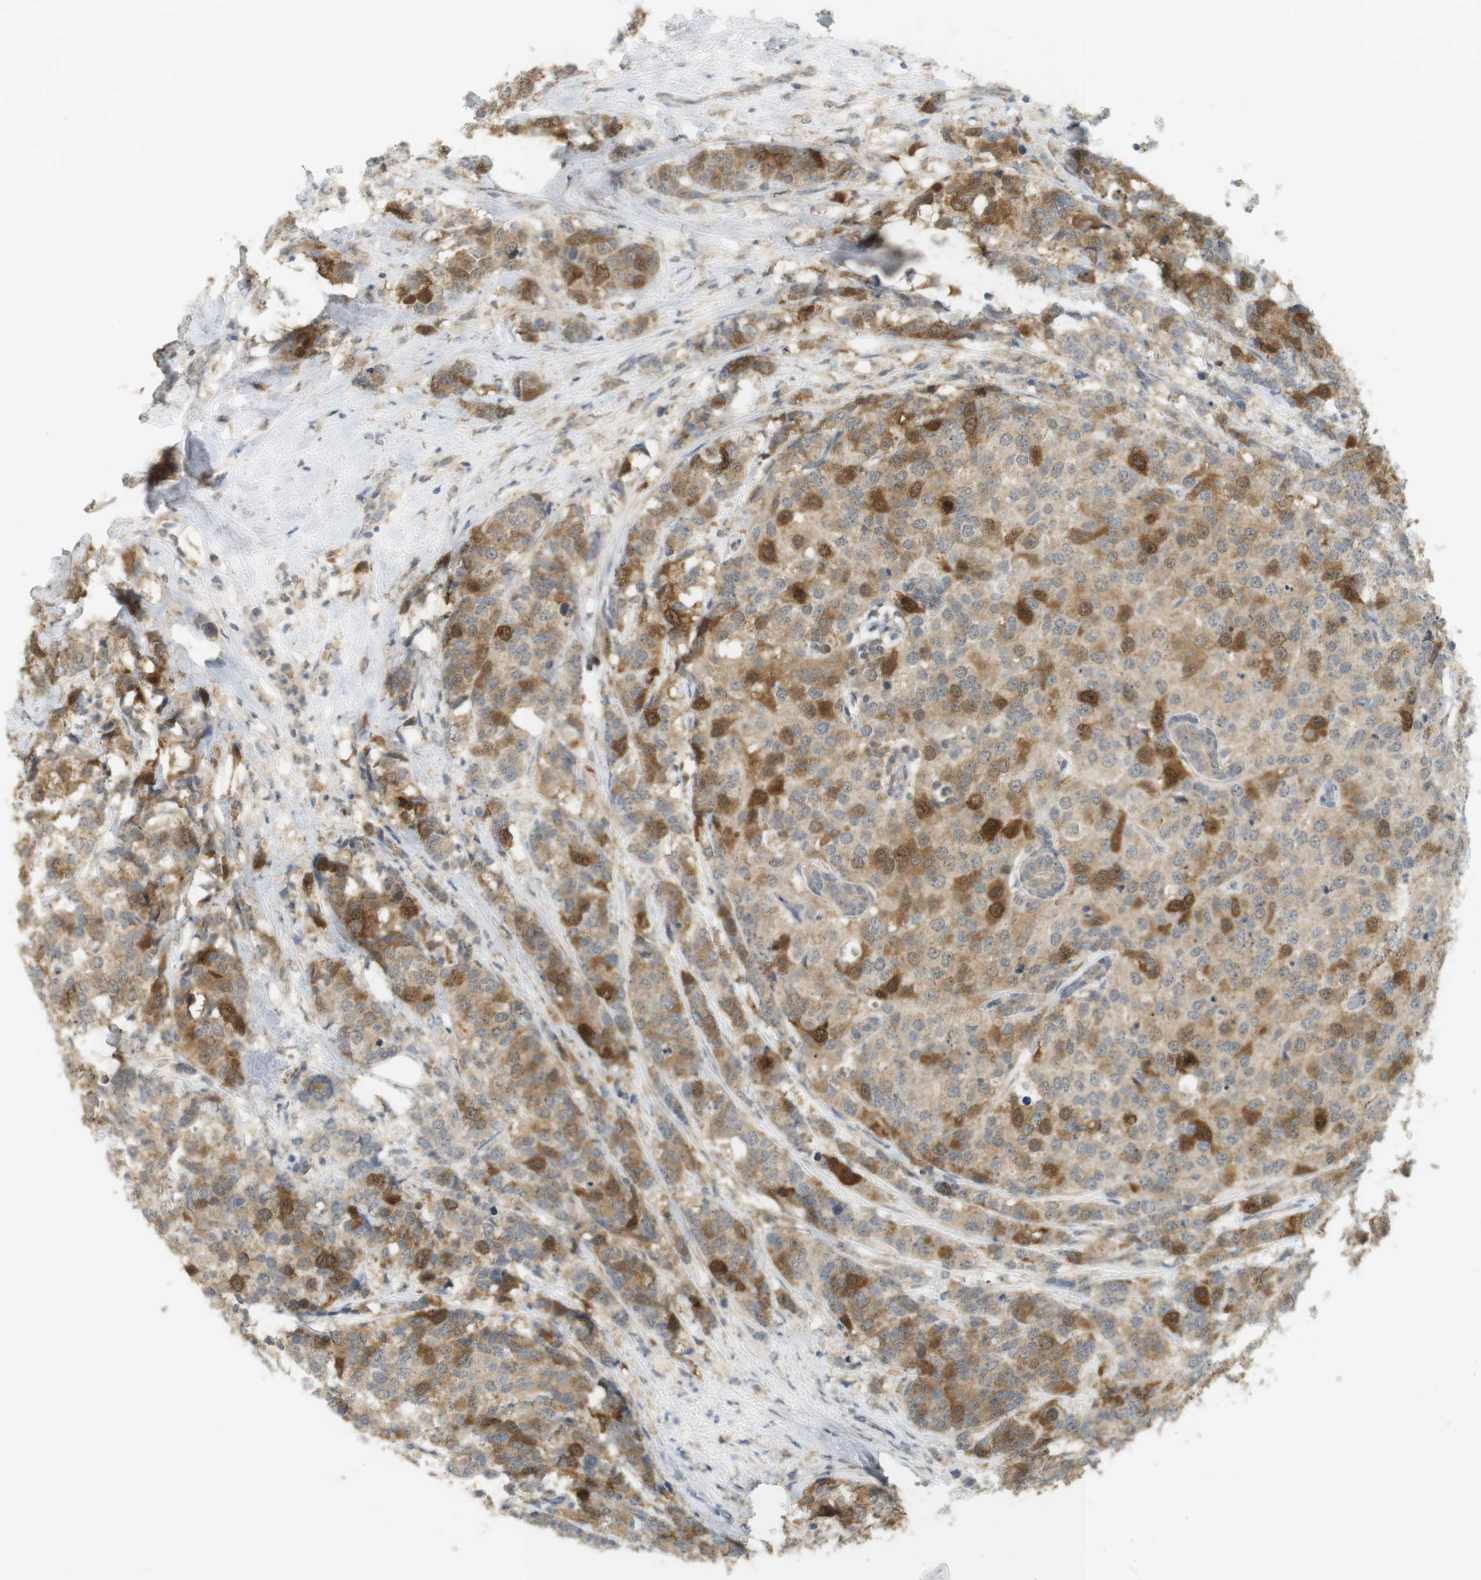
{"staining": {"intensity": "strong", "quantity": "<25%", "location": "cytoplasmic/membranous"}, "tissue": "breast cancer", "cell_type": "Tumor cells", "image_type": "cancer", "snomed": [{"axis": "morphology", "description": "Lobular carcinoma"}, {"axis": "topography", "description": "Breast"}], "caption": "This micrograph displays IHC staining of breast lobular carcinoma, with medium strong cytoplasmic/membranous staining in approximately <25% of tumor cells.", "gene": "TTK", "patient": {"sex": "female", "age": 59}}